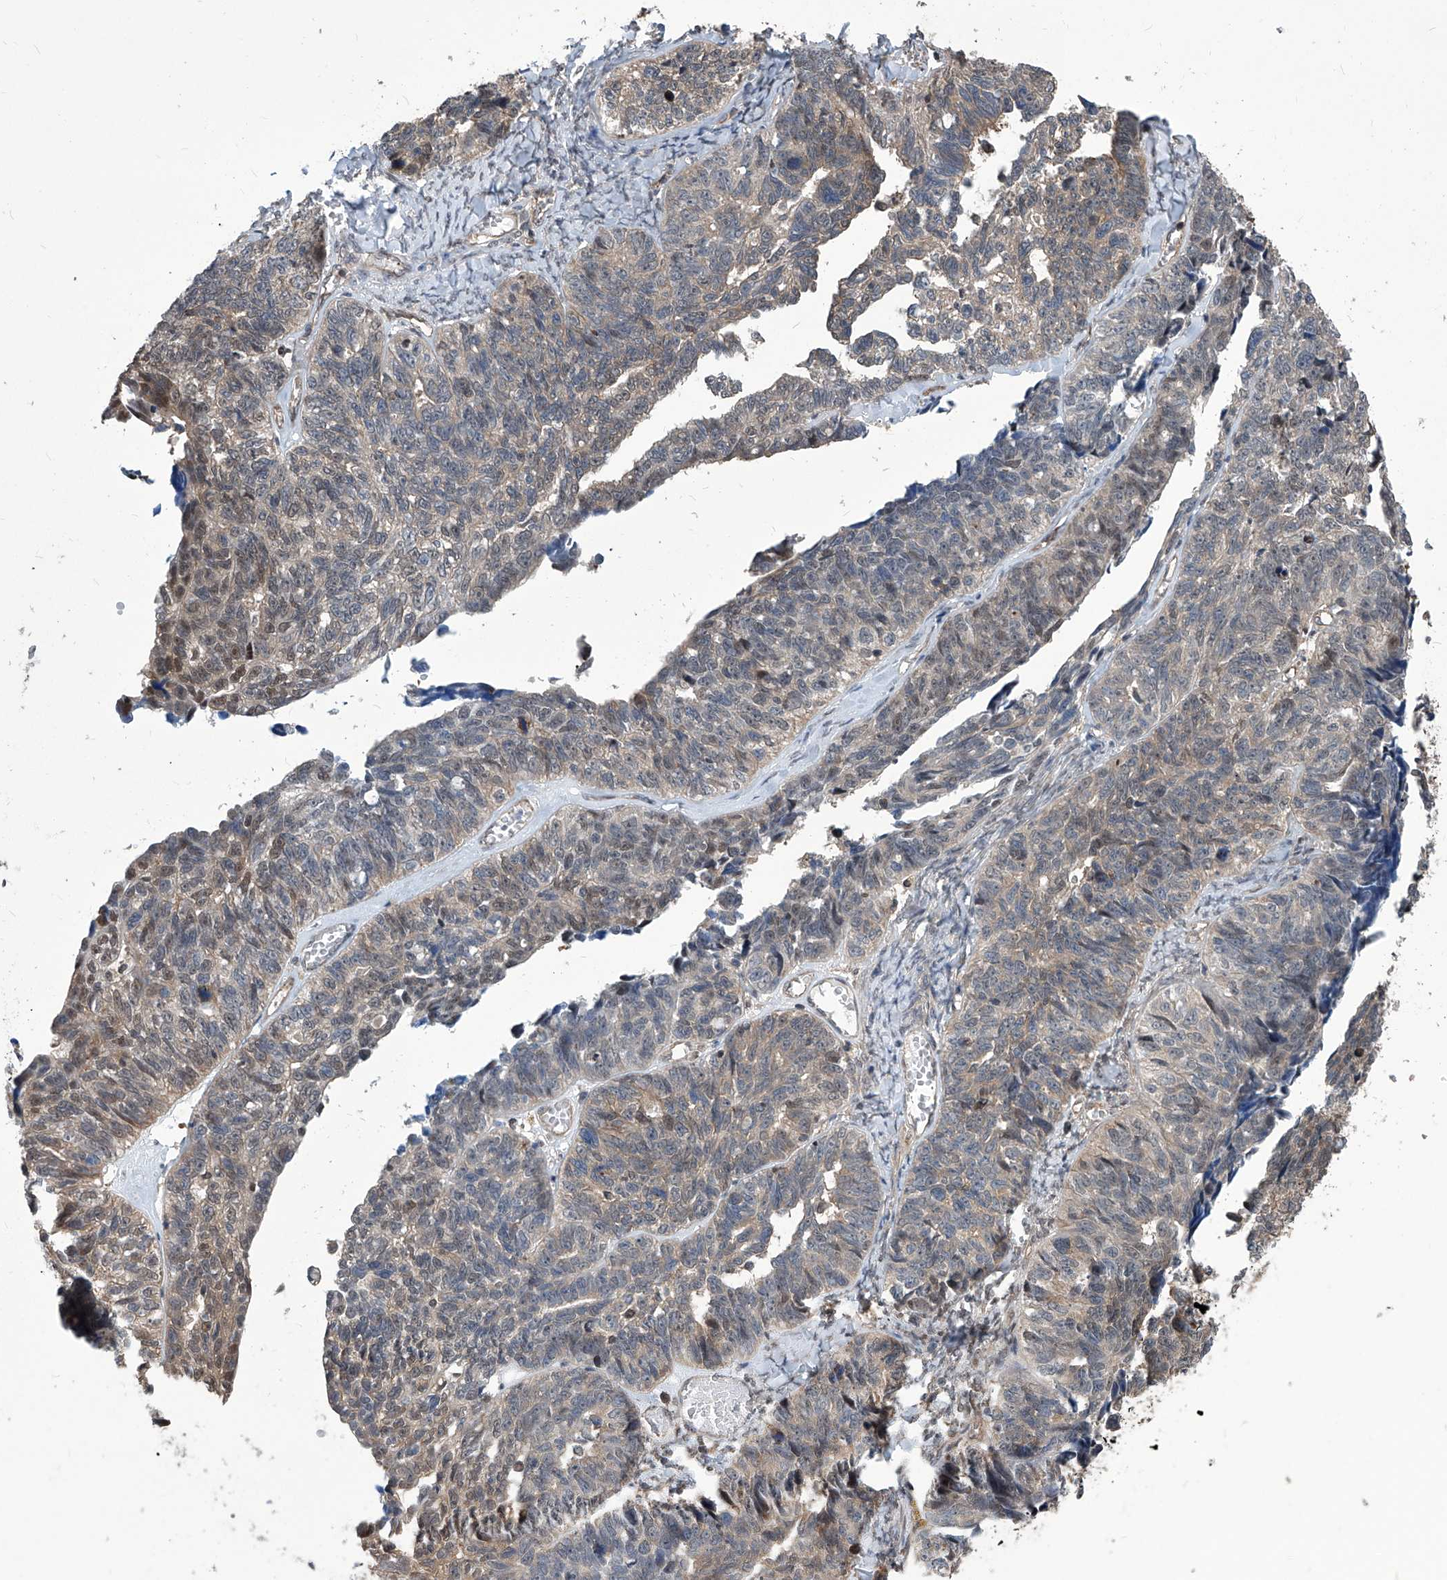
{"staining": {"intensity": "weak", "quantity": "25%-75%", "location": "cytoplasmic/membranous"}, "tissue": "ovarian cancer", "cell_type": "Tumor cells", "image_type": "cancer", "snomed": [{"axis": "morphology", "description": "Cystadenocarcinoma, serous, NOS"}, {"axis": "topography", "description": "Ovary"}], "caption": "Serous cystadenocarcinoma (ovarian) tissue exhibits weak cytoplasmic/membranous expression in about 25%-75% of tumor cells", "gene": "PSMB1", "patient": {"sex": "female", "age": 79}}